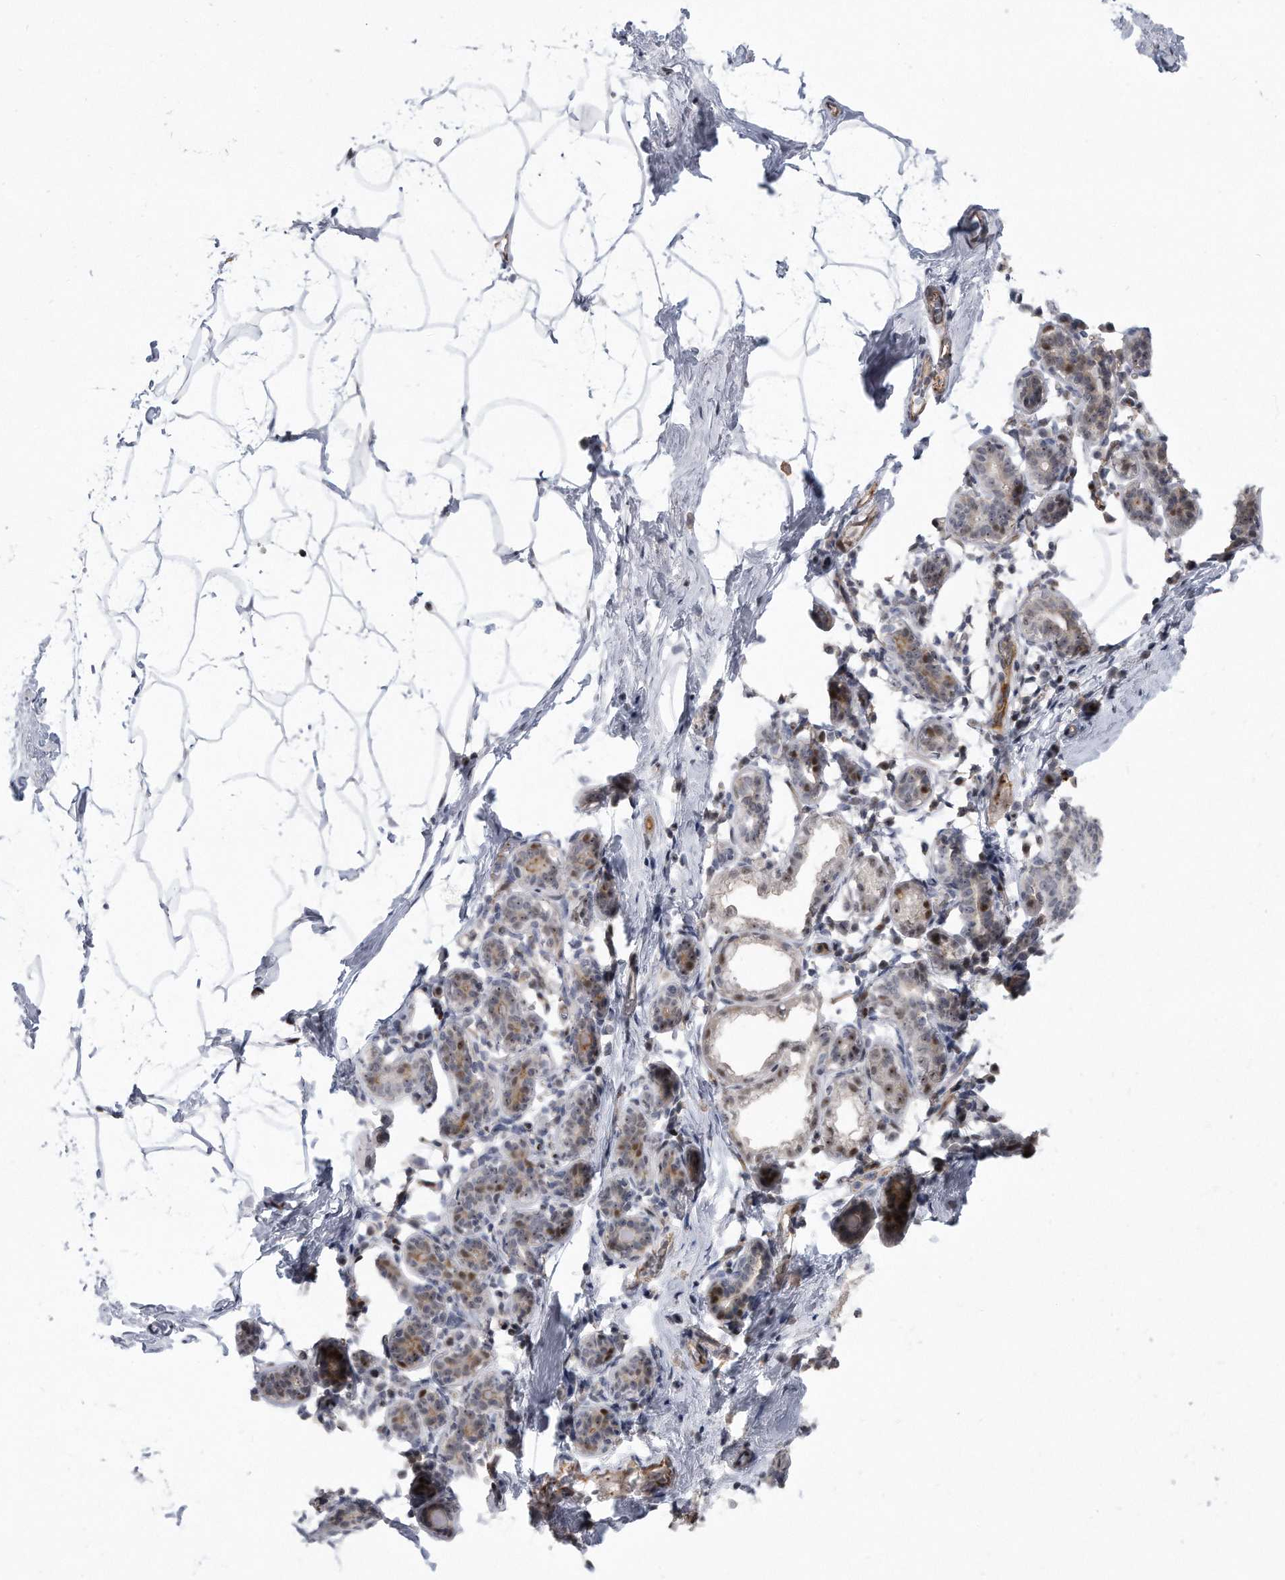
{"staining": {"intensity": "negative", "quantity": "none", "location": "none"}, "tissue": "breast", "cell_type": "Adipocytes", "image_type": "normal", "snomed": [{"axis": "morphology", "description": "Normal tissue, NOS"}, {"axis": "morphology", "description": "Lobular carcinoma"}, {"axis": "topography", "description": "Breast"}], "caption": "The immunohistochemistry (IHC) photomicrograph has no significant staining in adipocytes of breast. (DAB (3,3'-diaminobenzidine) immunohistochemistry visualized using brightfield microscopy, high magnification).", "gene": "PGBD2", "patient": {"sex": "female", "age": 62}}